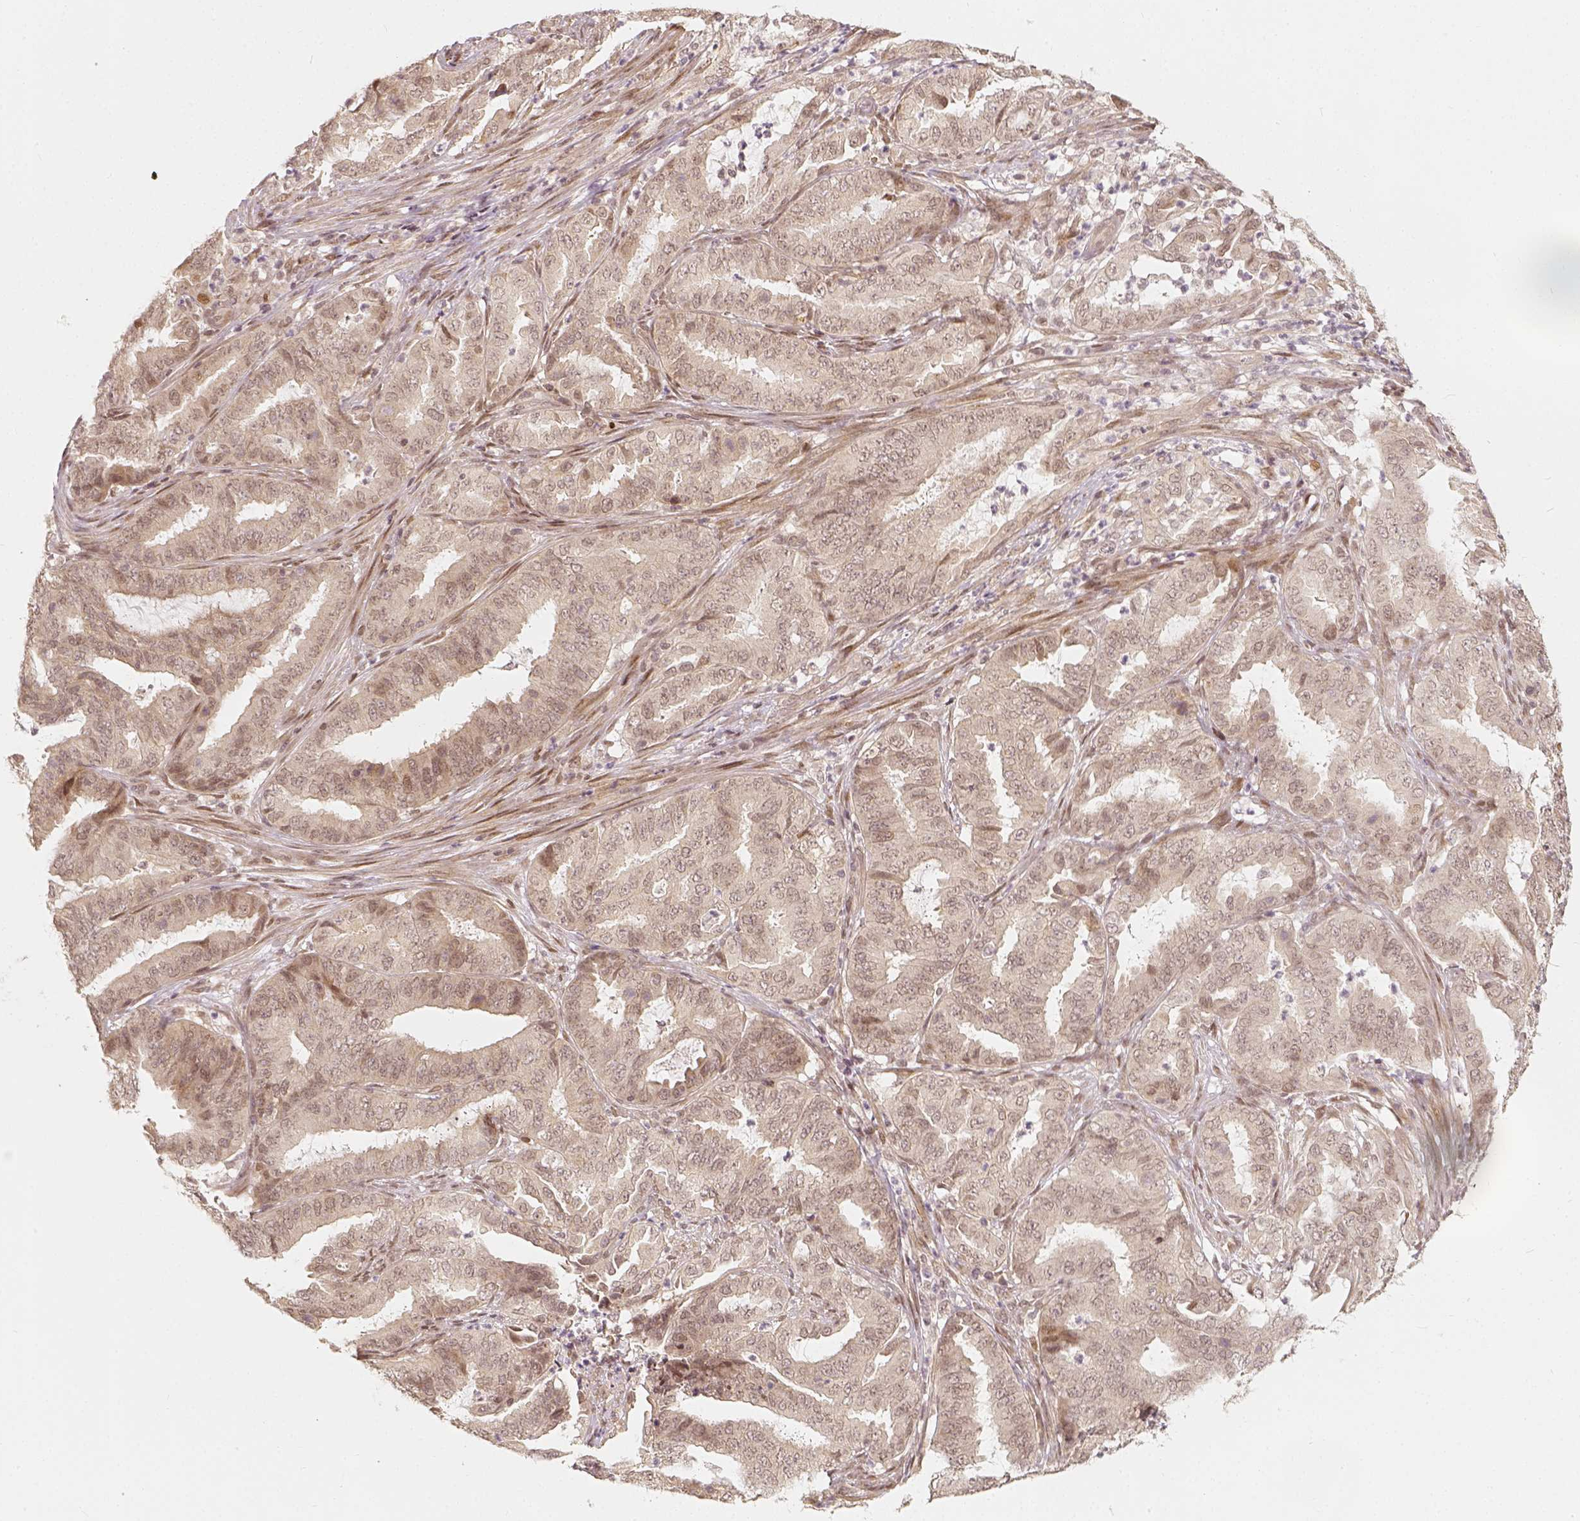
{"staining": {"intensity": "weak", "quantity": "<25%", "location": "nuclear"}, "tissue": "endometrial cancer", "cell_type": "Tumor cells", "image_type": "cancer", "snomed": [{"axis": "morphology", "description": "Adenocarcinoma, NOS"}, {"axis": "topography", "description": "Endometrium"}], "caption": "Immunohistochemistry (IHC) image of adenocarcinoma (endometrial) stained for a protein (brown), which exhibits no staining in tumor cells.", "gene": "ZMAT3", "patient": {"sex": "female", "age": 51}}